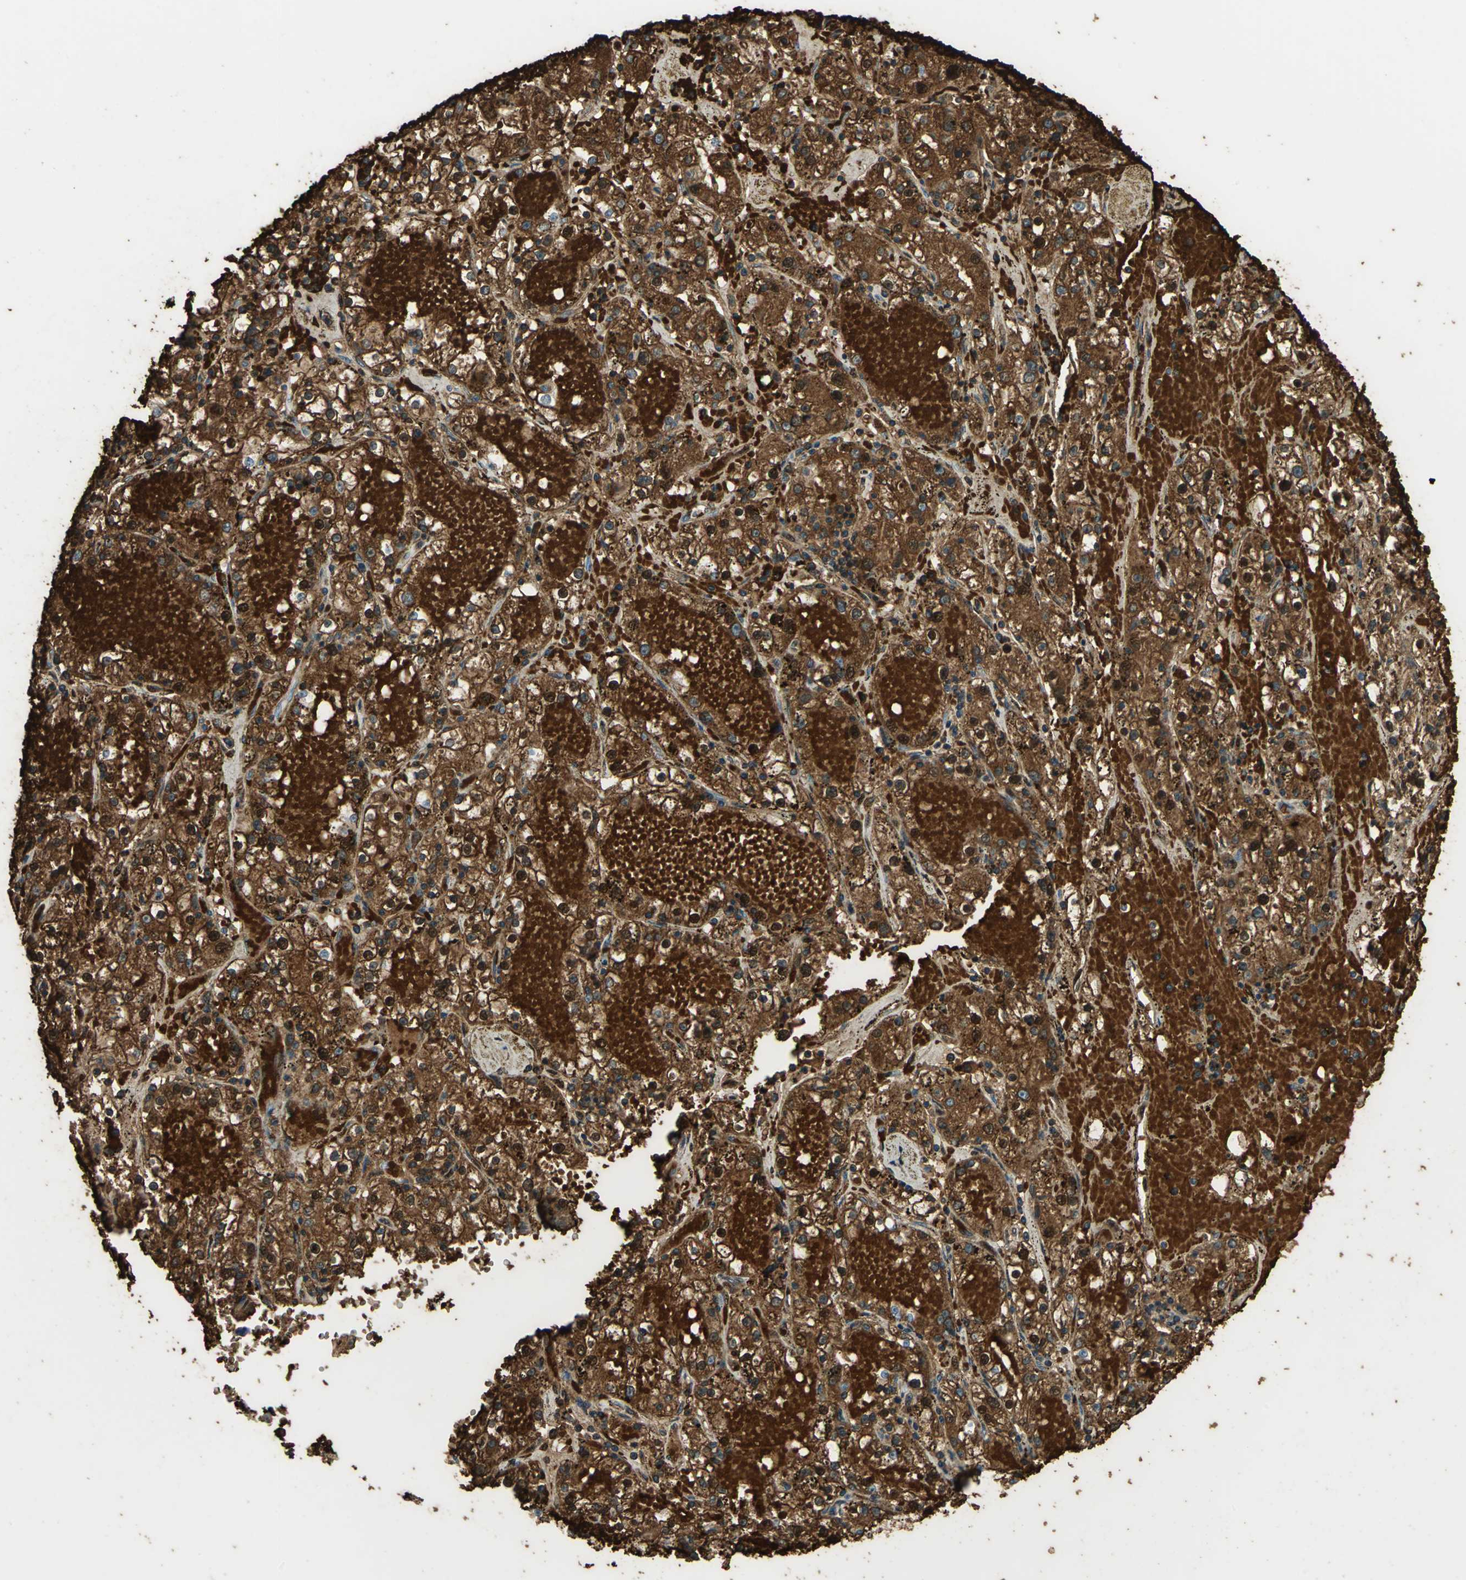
{"staining": {"intensity": "strong", "quantity": ">75%", "location": "cytoplasmic/membranous"}, "tissue": "renal cancer", "cell_type": "Tumor cells", "image_type": "cancer", "snomed": [{"axis": "morphology", "description": "Adenocarcinoma, NOS"}, {"axis": "topography", "description": "Kidney"}], "caption": "Brown immunohistochemical staining in renal cancer displays strong cytoplasmic/membranous staining in about >75% of tumor cells.", "gene": "TRAPPC2", "patient": {"sex": "male", "age": 56}}